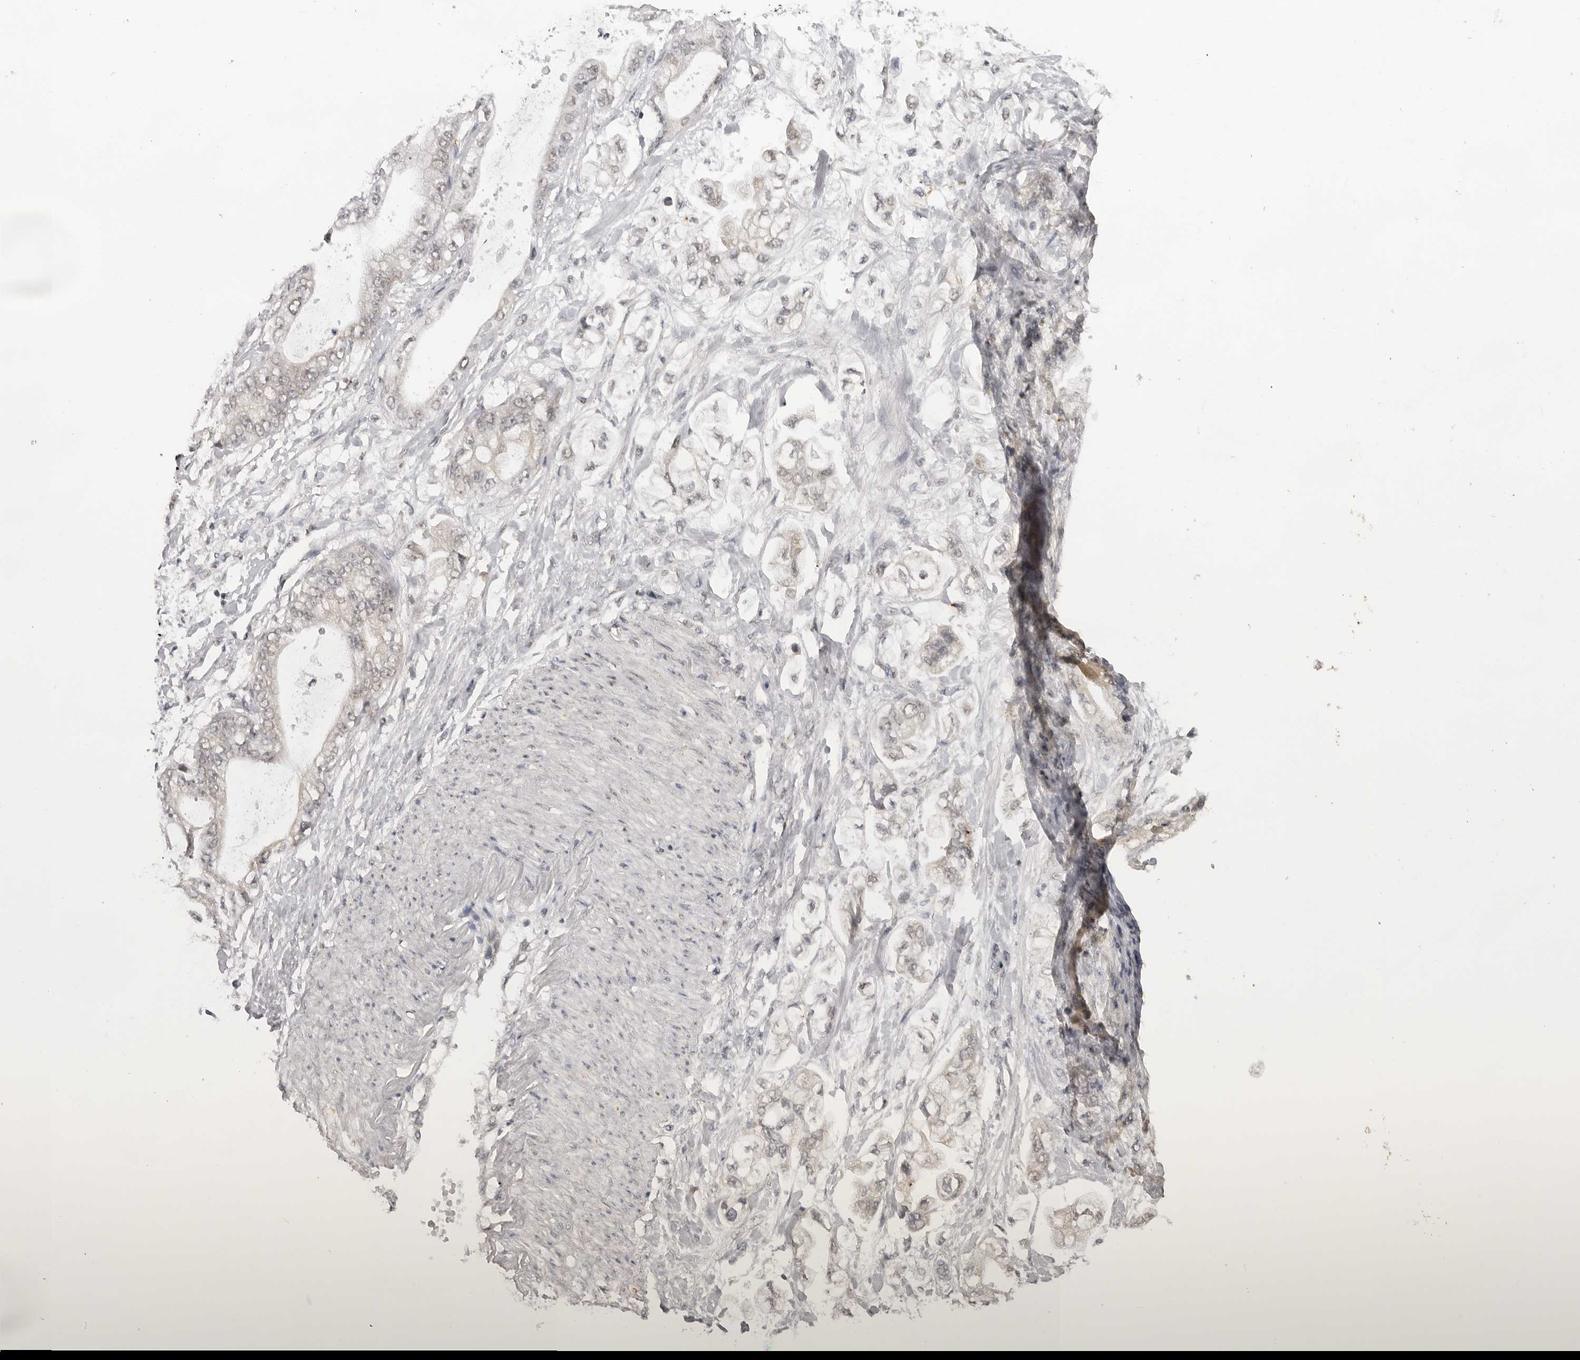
{"staining": {"intensity": "negative", "quantity": "none", "location": "none"}, "tissue": "stomach cancer", "cell_type": "Tumor cells", "image_type": "cancer", "snomed": [{"axis": "morphology", "description": "Normal tissue, NOS"}, {"axis": "morphology", "description": "Adenocarcinoma, NOS"}, {"axis": "topography", "description": "Stomach"}], "caption": "Immunohistochemistry photomicrograph of adenocarcinoma (stomach) stained for a protein (brown), which exhibits no expression in tumor cells.", "gene": "NTM", "patient": {"sex": "male", "age": 62}}